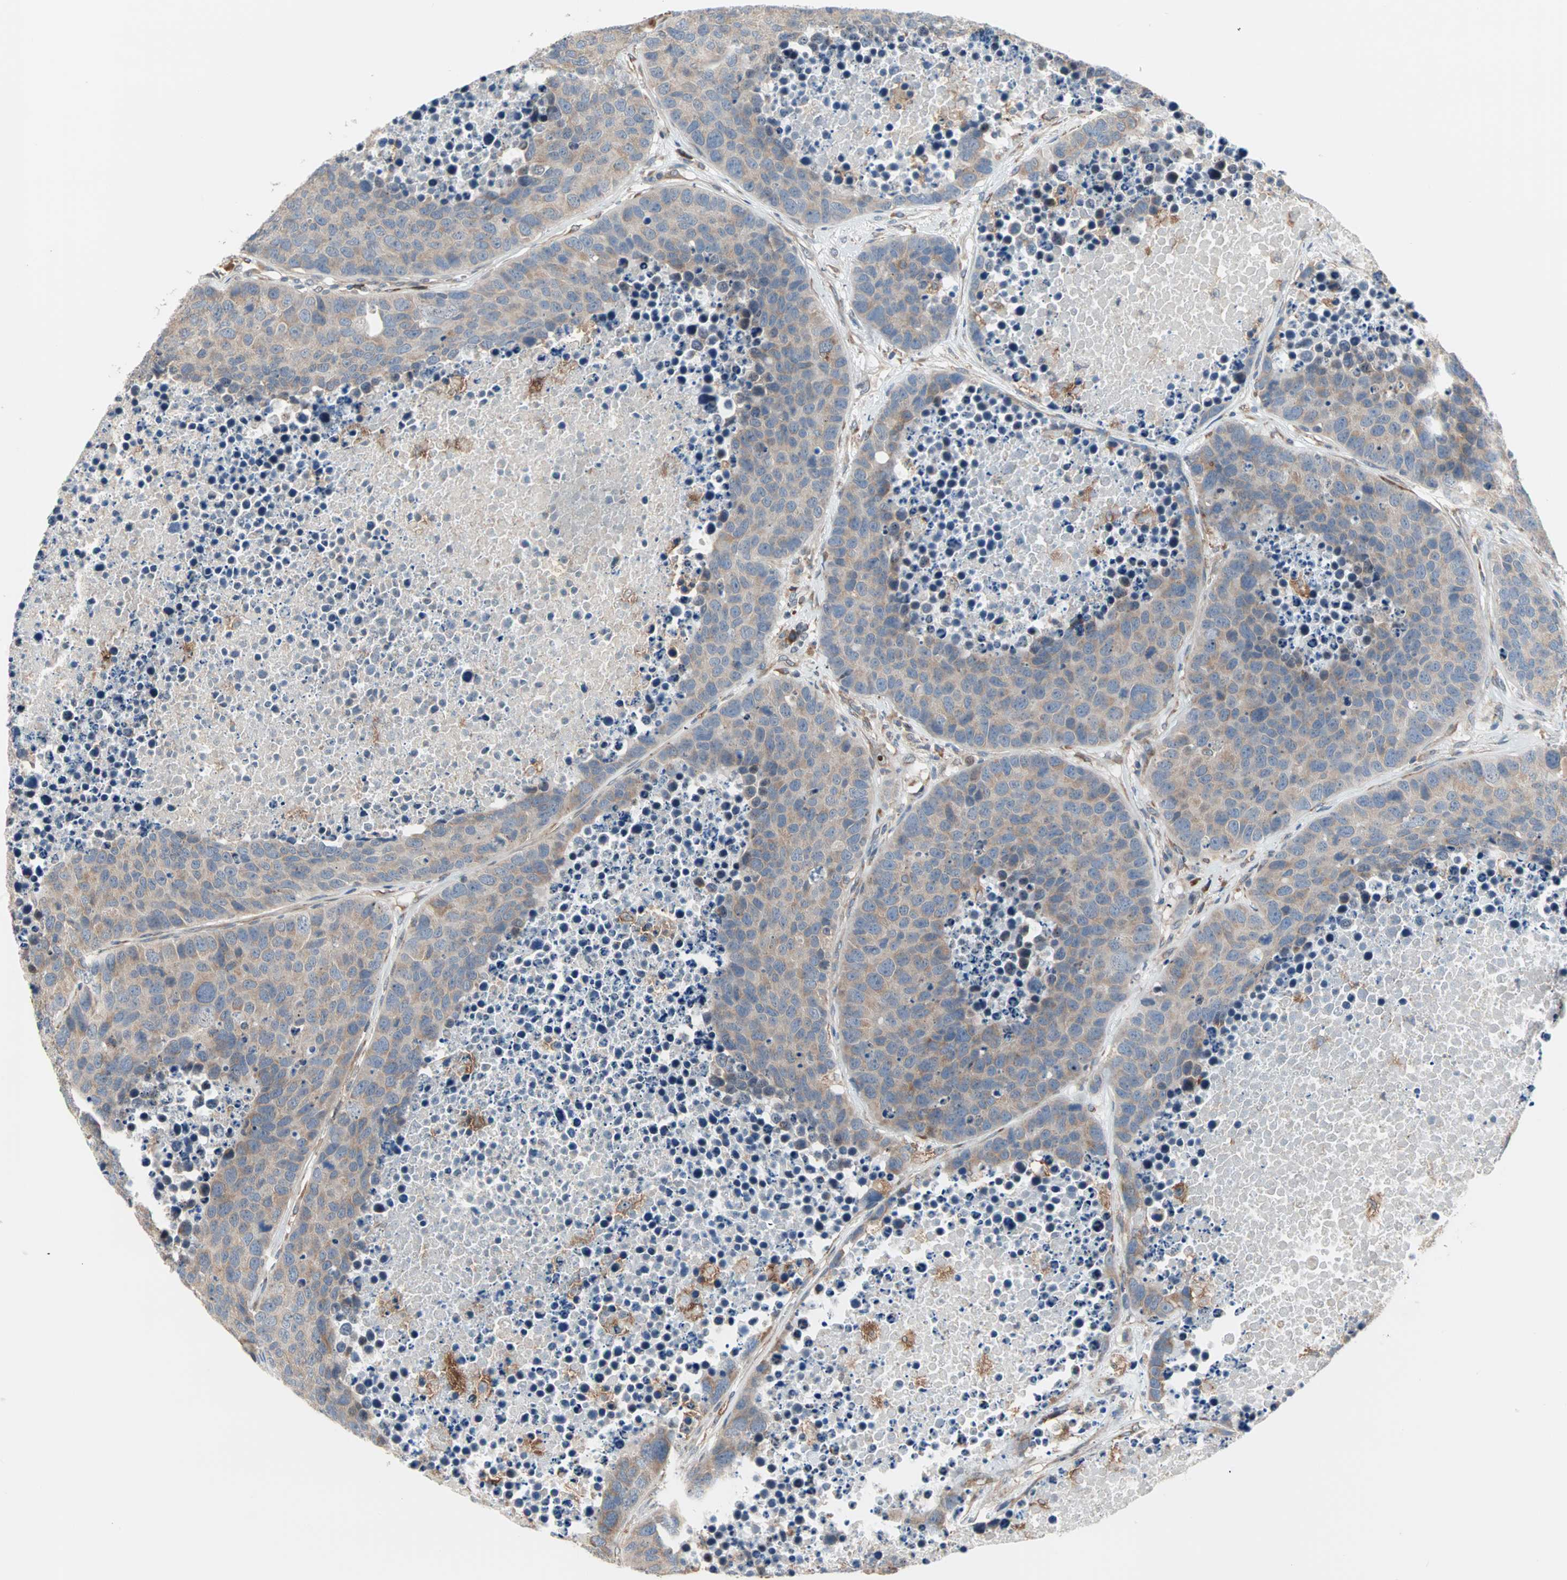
{"staining": {"intensity": "weak", "quantity": "25%-75%", "location": "cytoplasmic/membranous"}, "tissue": "carcinoid", "cell_type": "Tumor cells", "image_type": "cancer", "snomed": [{"axis": "morphology", "description": "Carcinoid, malignant, NOS"}, {"axis": "topography", "description": "Lung"}], "caption": "Immunohistochemistry (IHC) staining of carcinoid, which exhibits low levels of weak cytoplasmic/membranous expression in about 25%-75% of tumor cells indicating weak cytoplasmic/membranous protein staining. The staining was performed using DAB (3,3'-diaminobenzidine) (brown) for protein detection and nuclei were counterstained in hematoxylin (blue).", "gene": "SAR1A", "patient": {"sex": "male", "age": 60}}